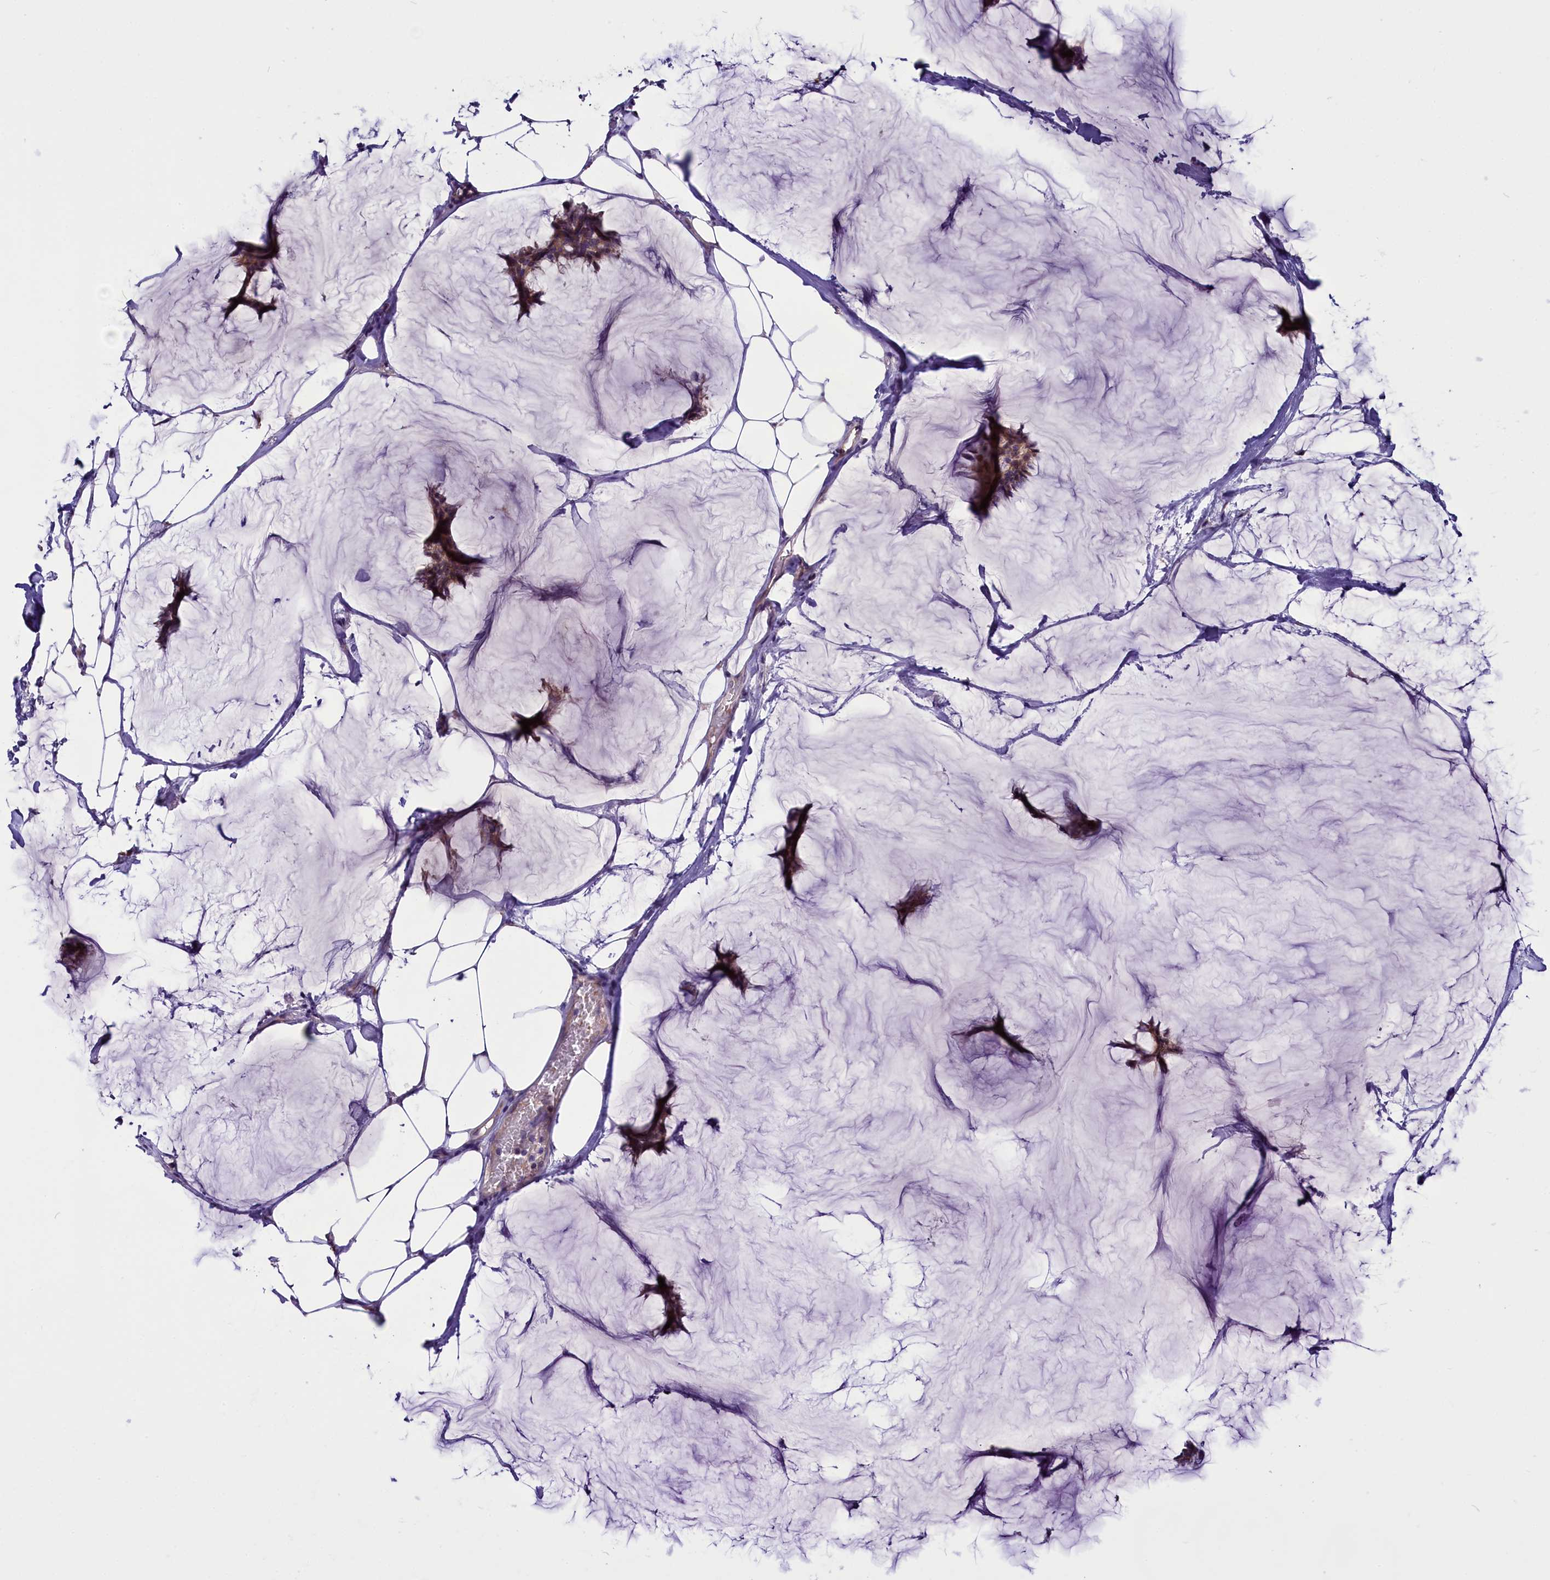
{"staining": {"intensity": "moderate", "quantity": ">75%", "location": "cytoplasmic/membranous"}, "tissue": "breast cancer", "cell_type": "Tumor cells", "image_type": "cancer", "snomed": [{"axis": "morphology", "description": "Duct carcinoma"}, {"axis": "topography", "description": "Breast"}], "caption": "Moderate cytoplasmic/membranous protein staining is present in about >75% of tumor cells in breast cancer.", "gene": "C9orf40", "patient": {"sex": "female", "age": 93}}